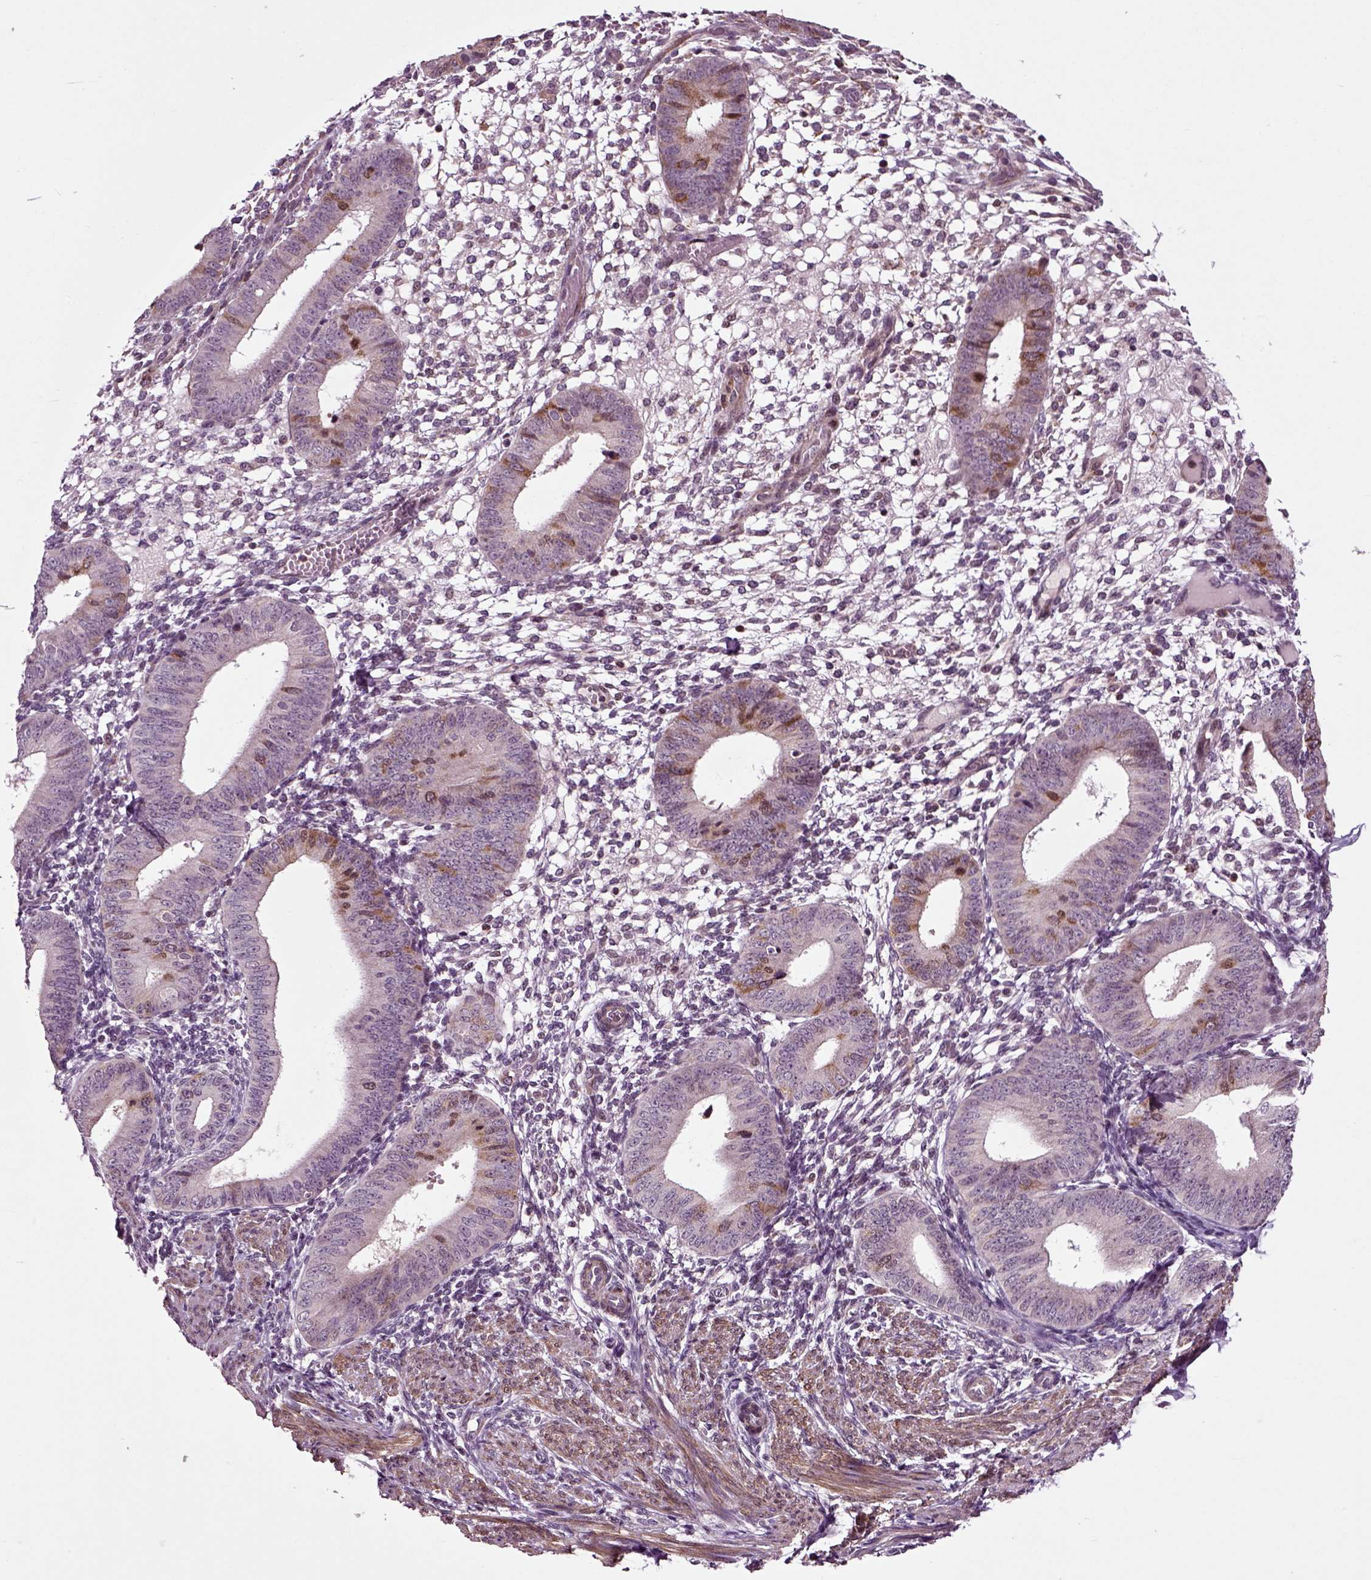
{"staining": {"intensity": "negative", "quantity": "none", "location": "none"}, "tissue": "endometrium", "cell_type": "Cells in endometrial stroma", "image_type": "normal", "snomed": [{"axis": "morphology", "description": "Normal tissue, NOS"}, {"axis": "topography", "description": "Endometrium"}], "caption": "A high-resolution photomicrograph shows immunohistochemistry (IHC) staining of normal endometrium, which reveals no significant expression in cells in endometrial stroma. (Brightfield microscopy of DAB immunohistochemistry at high magnification).", "gene": "KNSTRN", "patient": {"sex": "female", "age": 39}}